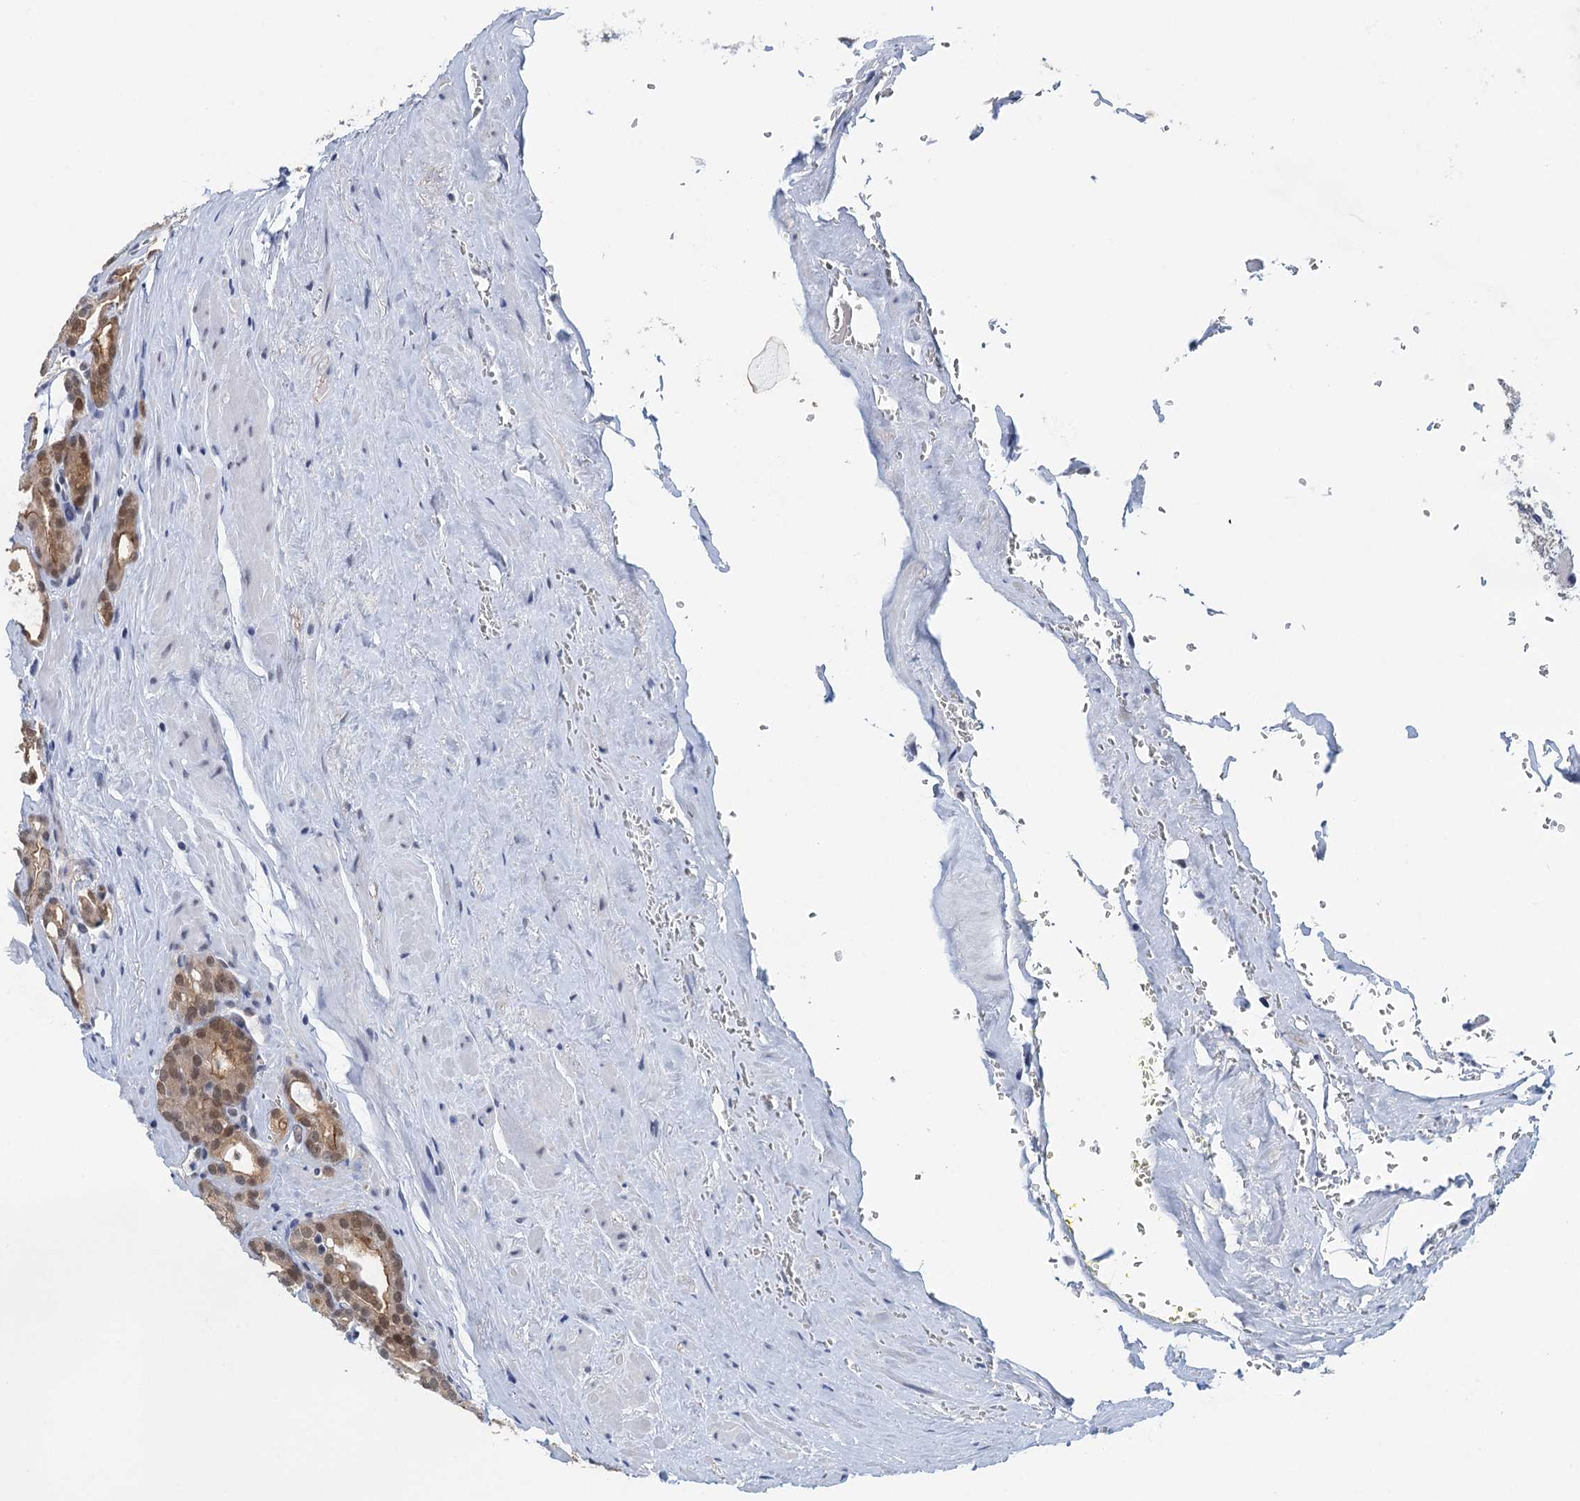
{"staining": {"intensity": "moderate", "quantity": ">75%", "location": "cytoplasmic/membranous,nuclear"}, "tissue": "prostate cancer", "cell_type": "Tumor cells", "image_type": "cancer", "snomed": [{"axis": "morphology", "description": "Adenocarcinoma, High grade"}, {"axis": "topography", "description": "Prostate"}], "caption": "Immunohistochemistry image of neoplastic tissue: prostate cancer stained using immunohistochemistry (IHC) shows medium levels of moderate protein expression localized specifically in the cytoplasmic/membranous and nuclear of tumor cells, appearing as a cytoplasmic/membranous and nuclear brown color.", "gene": "EPS8L1", "patient": {"sex": "male", "age": 72}}